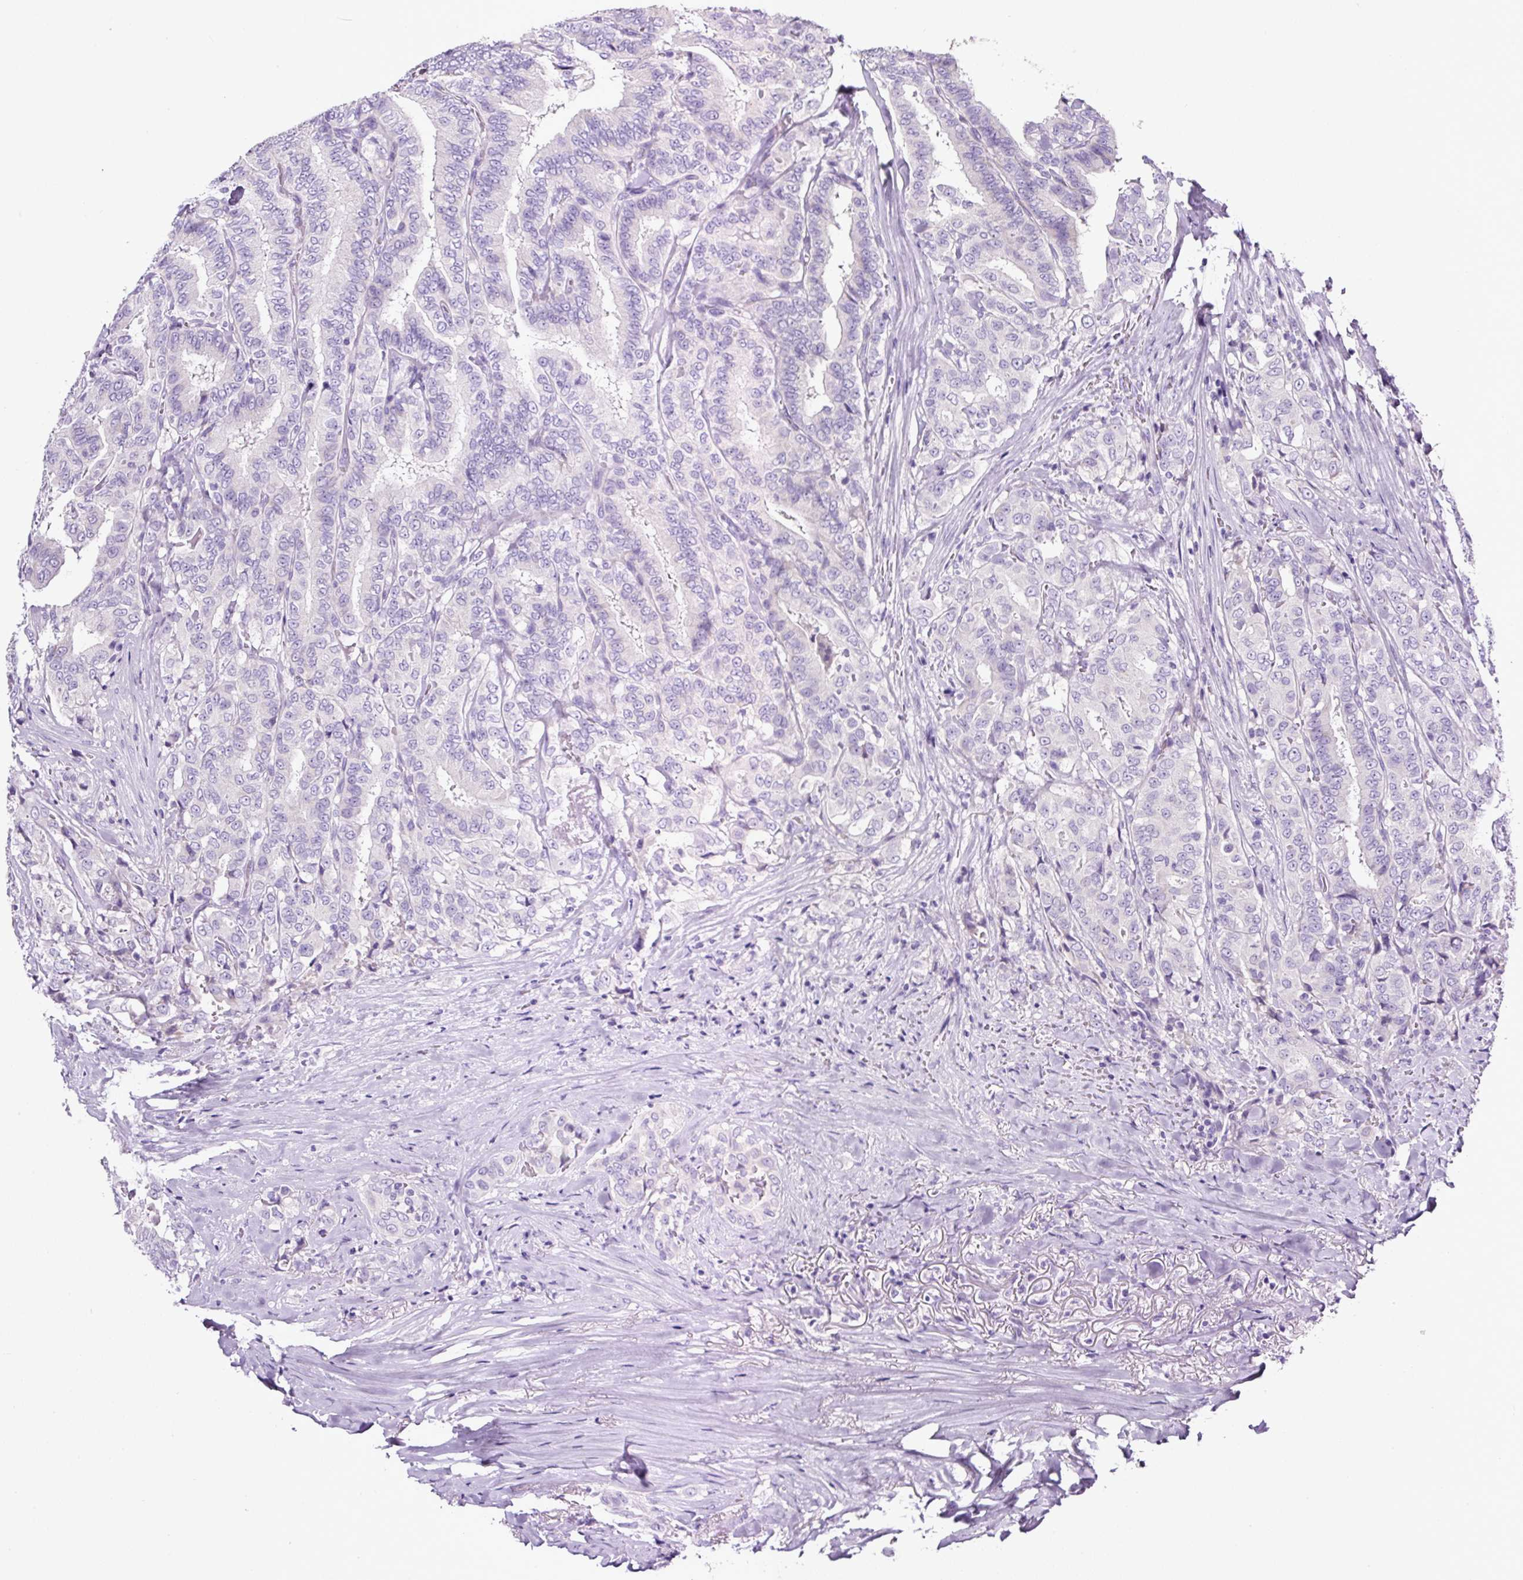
{"staining": {"intensity": "negative", "quantity": "none", "location": "none"}, "tissue": "thyroid cancer", "cell_type": "Tumor cells", "image_type": "cancer", "snomed": [{"axis": "morphology", "description": "Papillary adenocarcinoma, NOS"}, {"axis": "topography", "description": "Thyroid gland"}], "caption": "DAB immunohistochemical staining of thyroid papillary adenocarcinoma displays no significant expression in tumor cells. The staining was performed using DAB to visualize the protein expression in brown, while the nuclei were stained in blue with hematoxylin (Magnification: 20x).", "gene": "SP8", "patient": {"sex": "male", "age": 61}}